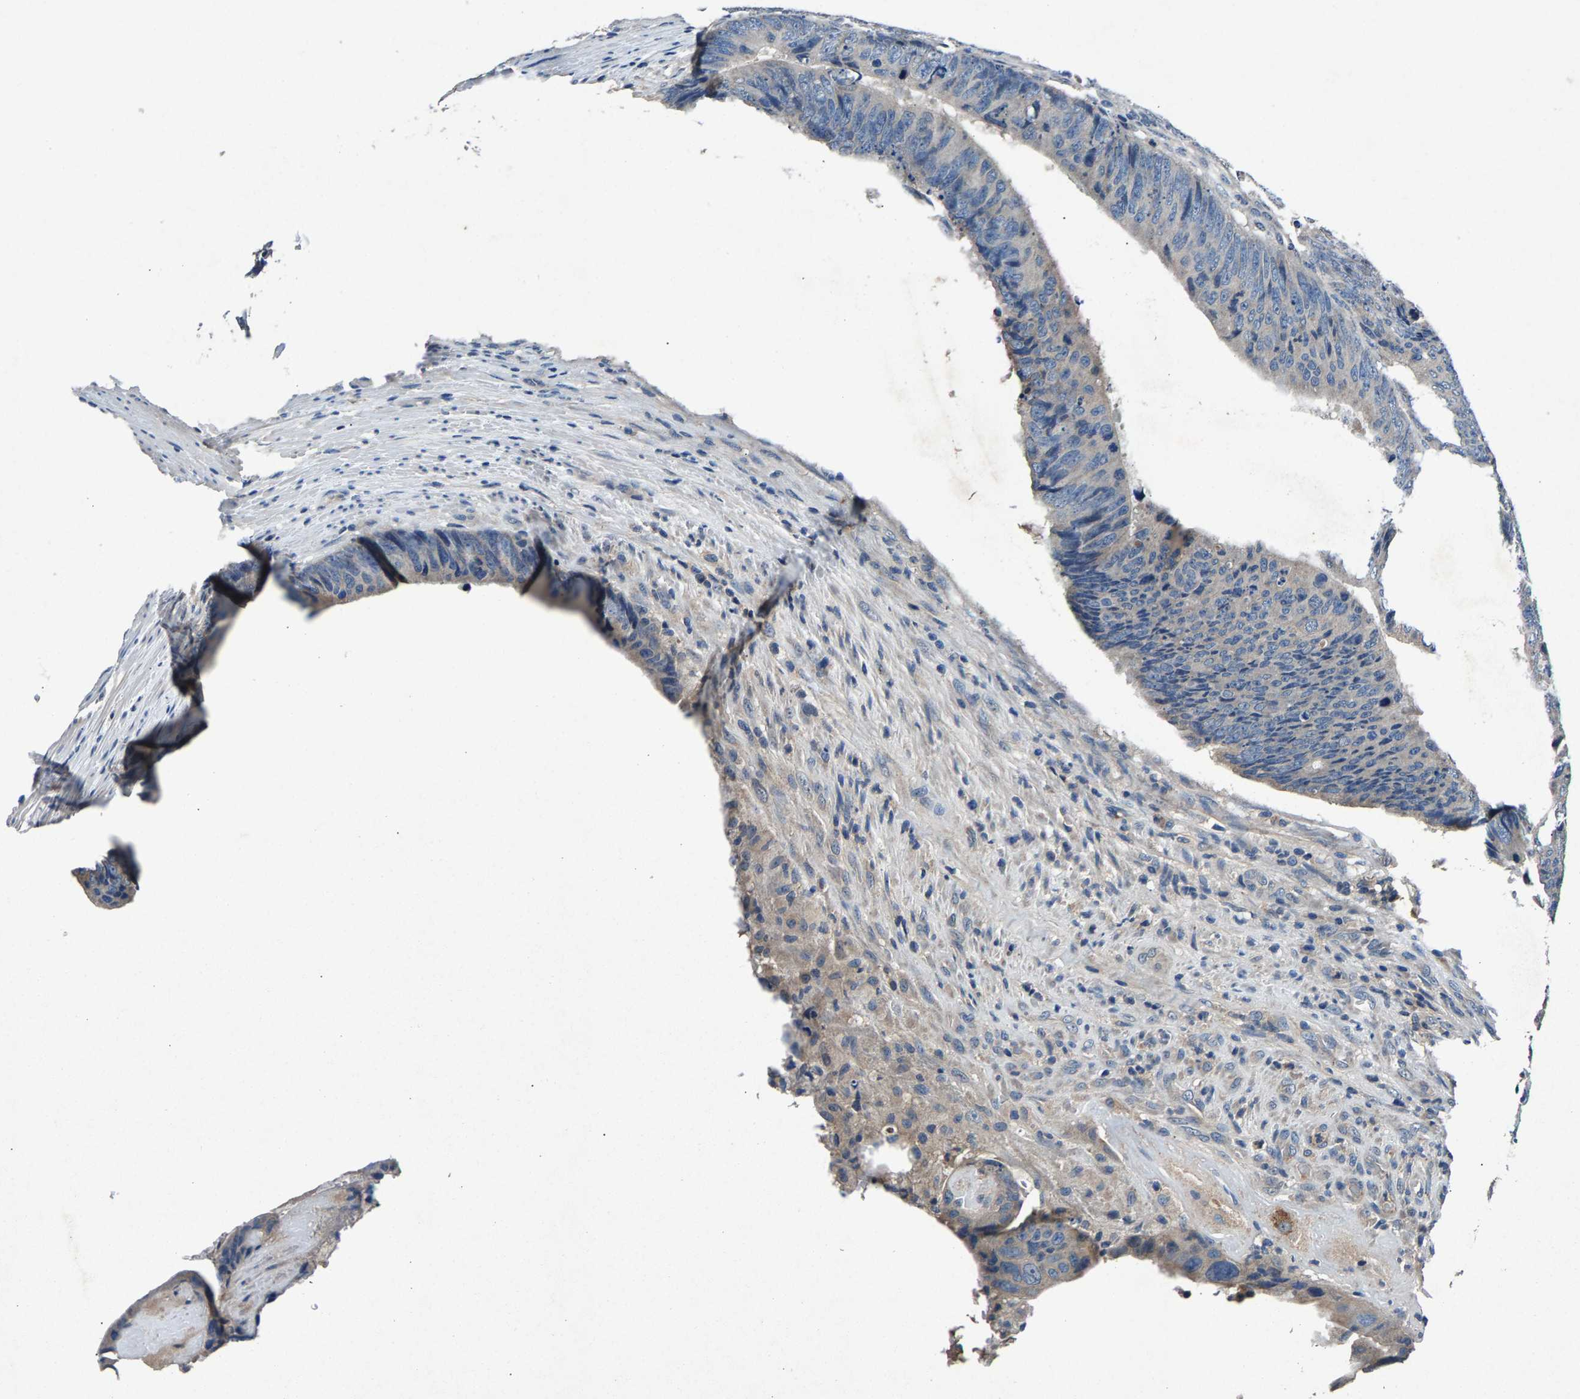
{"staining": {"intensity": "negative", "quantity": "none", "location": "none"}, "tissue": "colorectal cancer", "cell_type": "Tumor cells", "image_type": "cancer", "snomed": [{"axis": "morphology", "description": "Adenocarcinoma, NOS"}, {"axis": "topography", "description": "Colon"}], "caption": "An image of human colorectal adenocarcinoma is negative for staining in tumor cells. (DAB immunohistochemistry with hematoxylin counter stain).", "gene": "PRXL2C", "patient": {"sex": "male", "age": 56}}